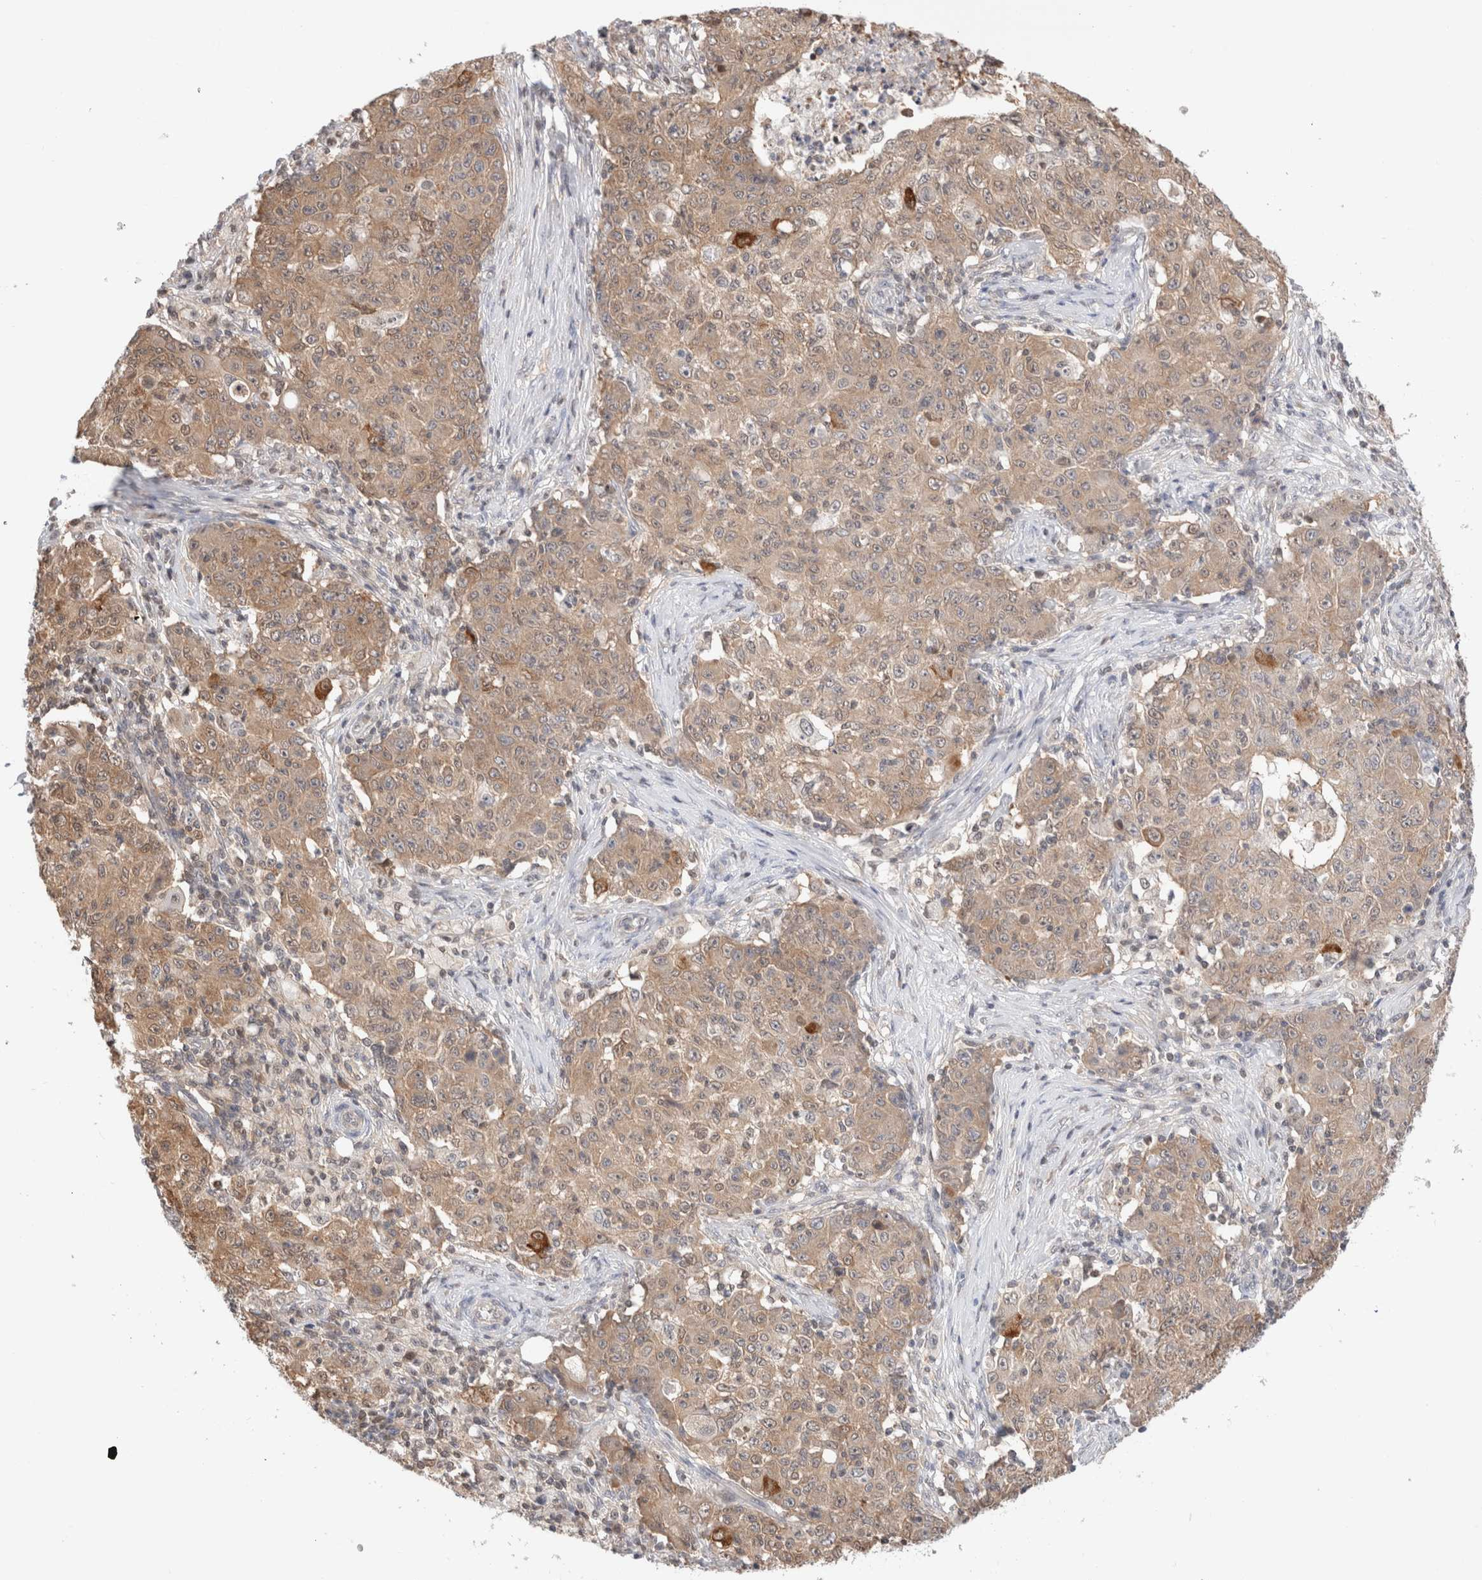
{"staining": {"intensity": "moderate", "quantity": ">75%", "location": "cytoplasmic/membranous"}, "tissue": "ovarian cancer", "cell_type": "Tumor cells", "image_type": "cancer", "snomed": [{"axis": "morphology", "description": "Carcinoma, endometroid"}, {"axis": "topography", "description": "Ovary"}], "caption": "Ovarian endometroid carcinoma tissue shows moderate cytoplasmic/membranous expression in about >75% of tumor cells", "gene": "C17orf97", "patient": {"sex": "female", "age": 42}}